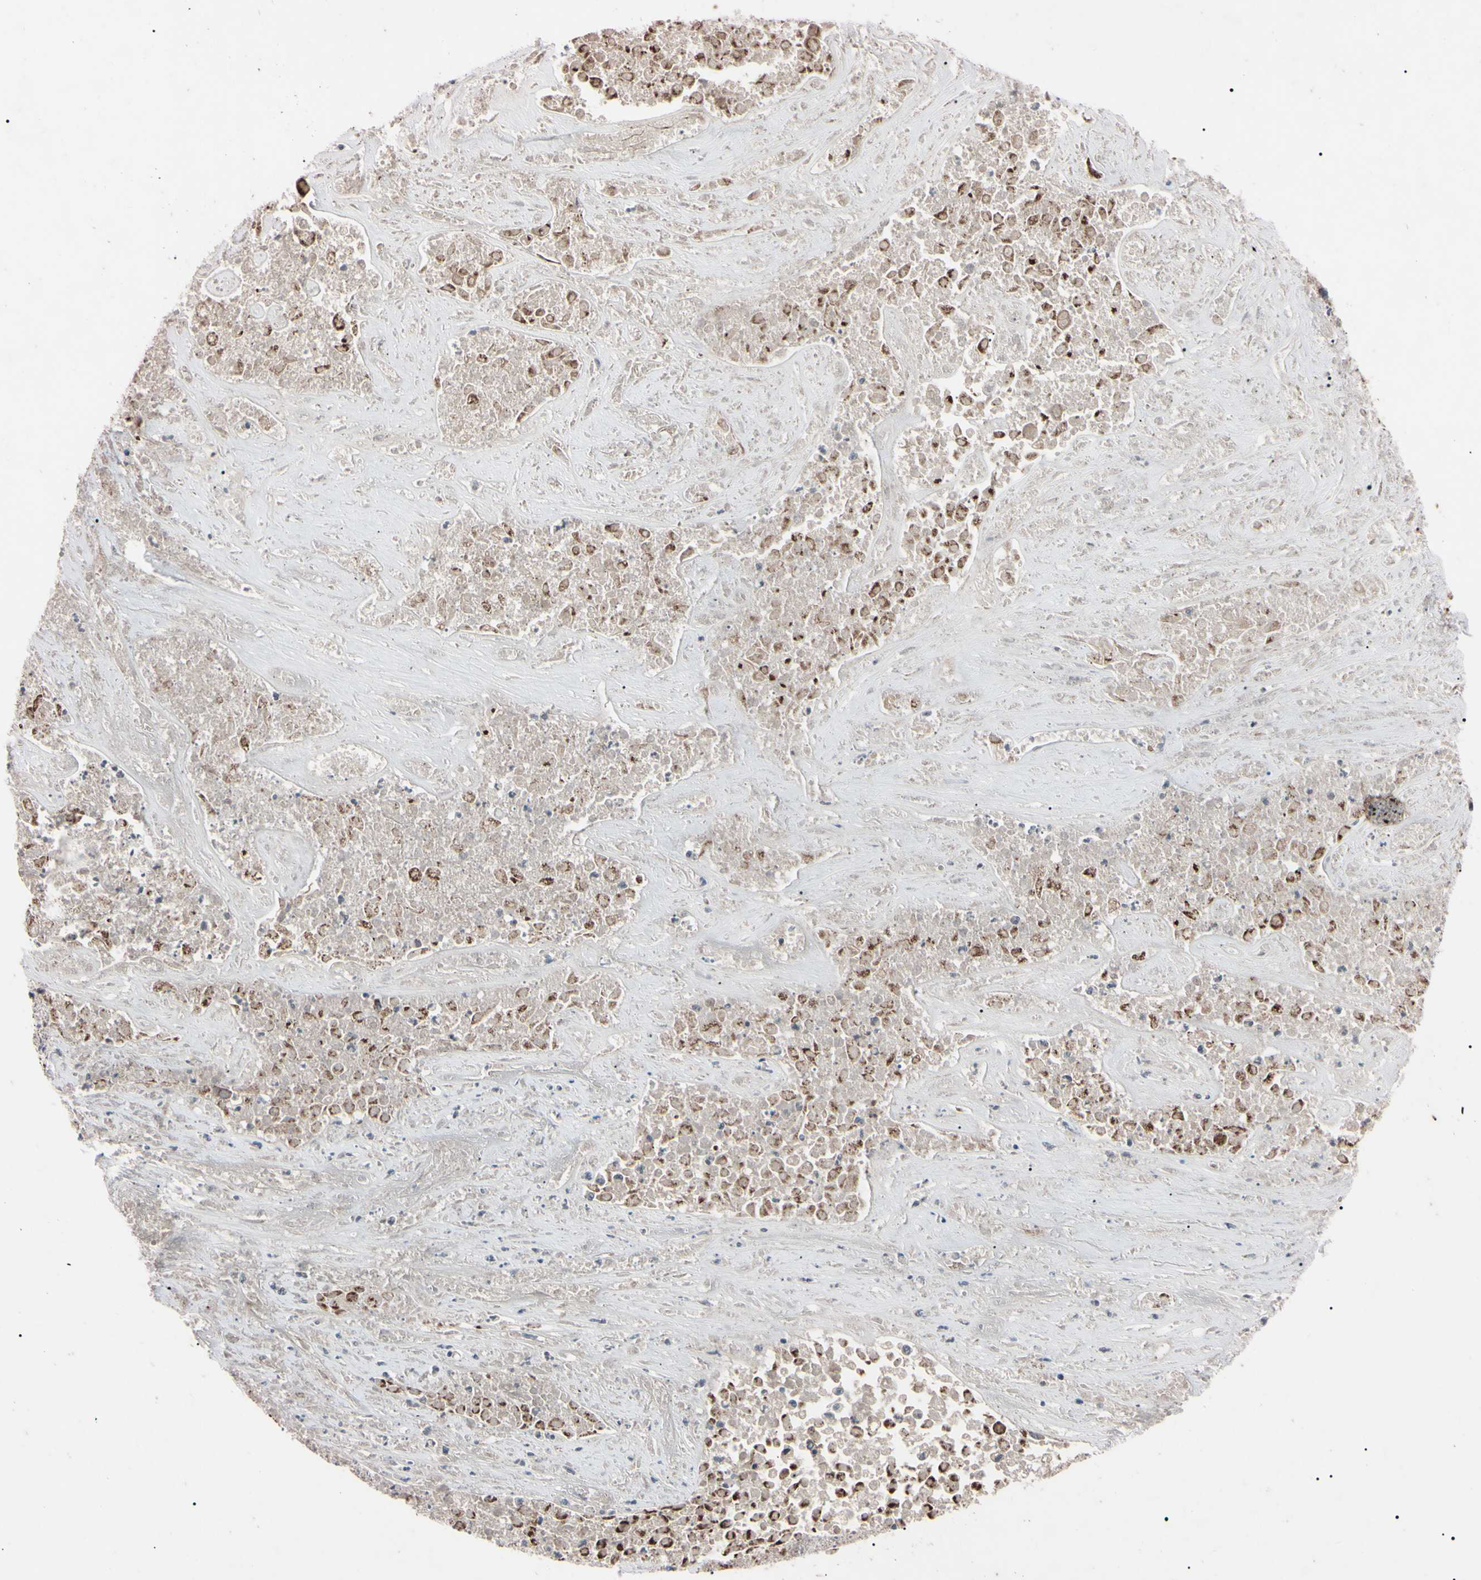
{"staining": {"intensity": "weak", "quantity": "25%-75%", "location": "cytoplasmic/membranous"}, "tissue": "lung cancer", "cell_type": "Tumor cells", "image_type": "cancer", "snomed": [{"axis": "morphology", "description": "Squamous cell carcinoma, NOS"}, {"axis": "topography", "description": "Lung"}], "caption": "Brown immunohistochemical staining in squamous cell carcinoma (lung) exhibits weak cytoplasmic/membranous positivity in approximately 25%-75% of tumor cells. Nuclei are stained in blue.", "gene": "TNFRSF1A", "patient": {"sex": "male", "age": 71}}